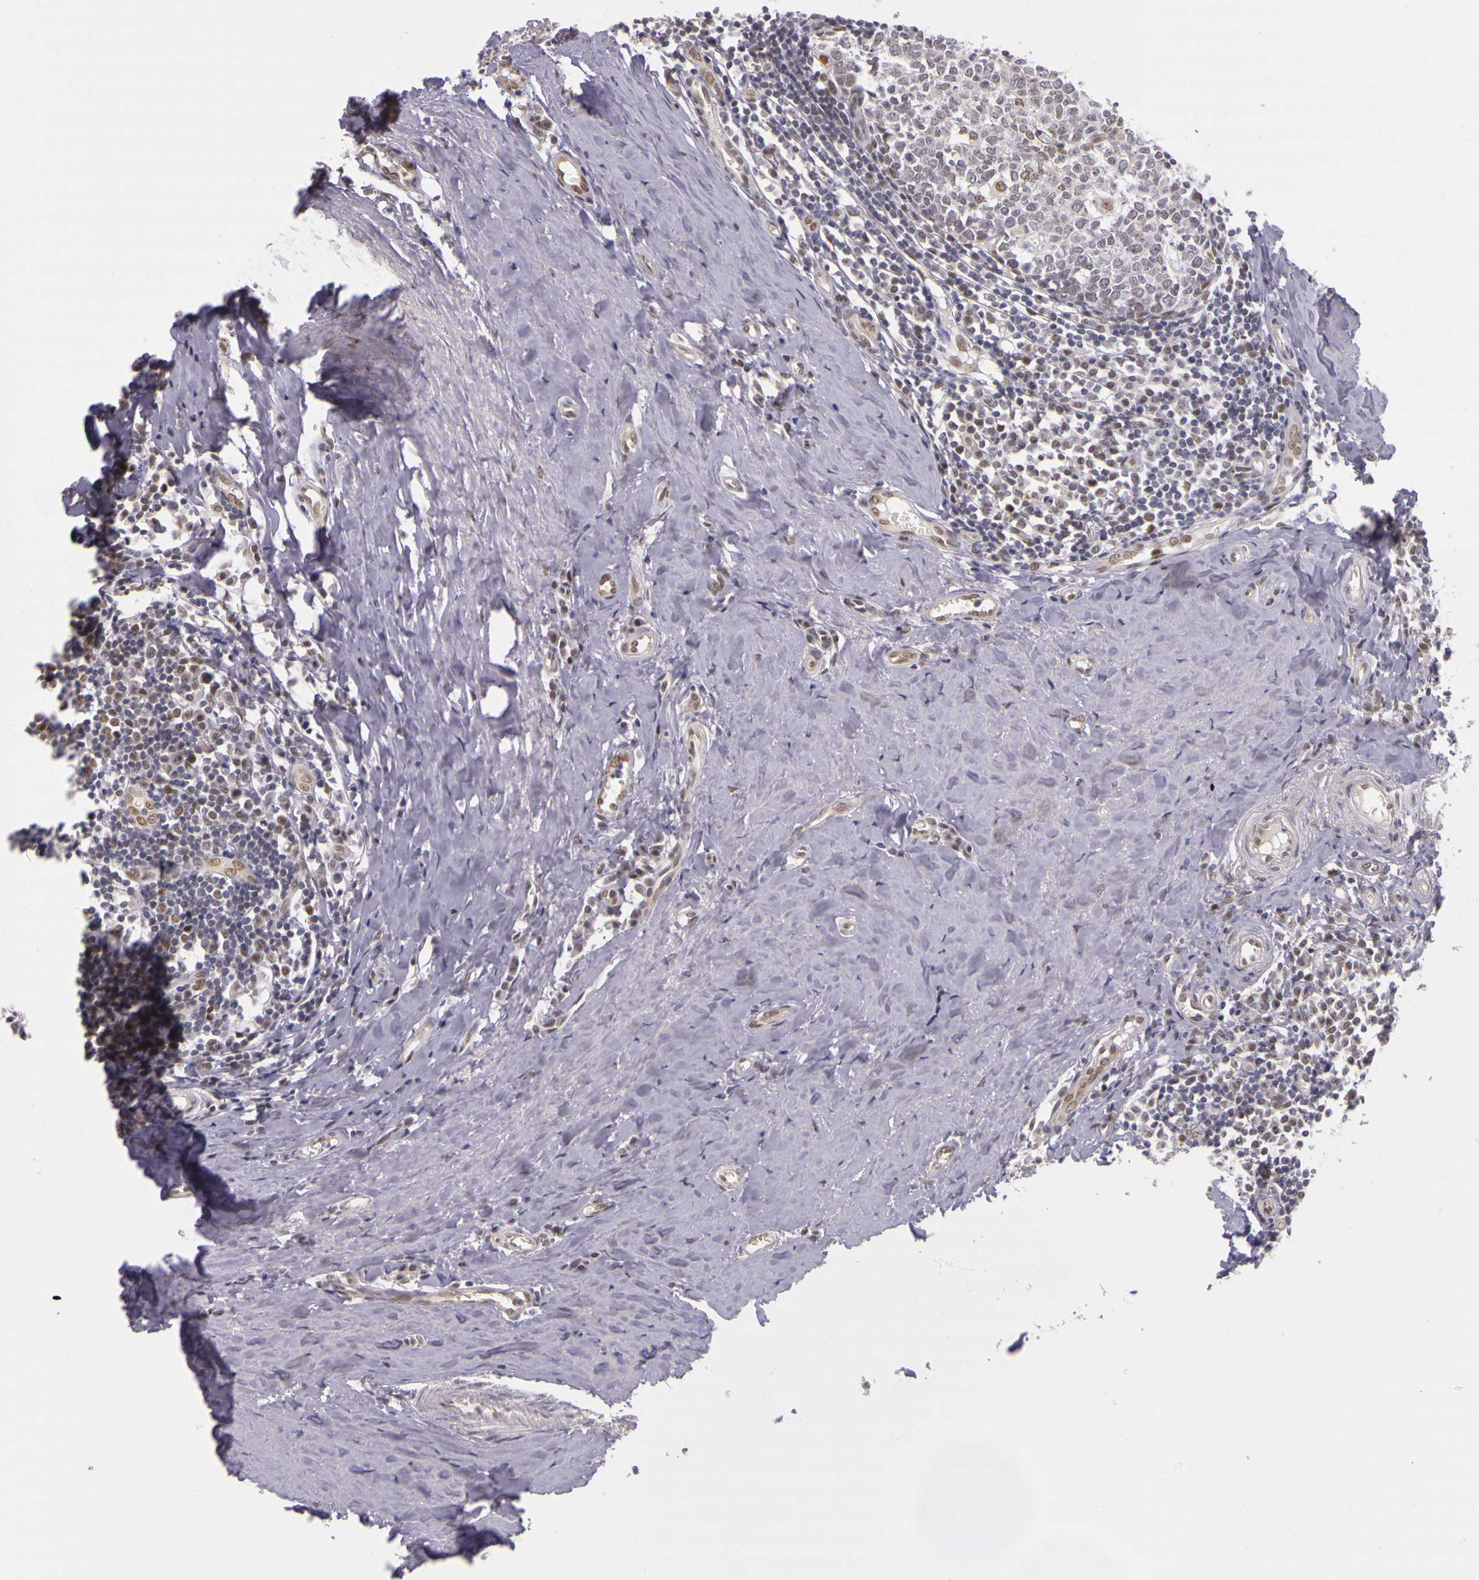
{"staining": {"intensity": "weak", "quantity": "25%-75%", "location": "nuclear"}, "tissue": "tonsil", "cell_type": "Germinal center cells", "image_type": "normal", "snomed": [{"axis": "morphology", "description": "Normal tissue, NOS"}, {"axis": "topography", "description": "Tonsil"}], "caption": "Protein staining exhibits weak nuclear expression in approximately 25%-75% of germinal center cells in unremarkable tonsil. Nuclei are stained in blue.", "gene": "WDR13", "patient": {"sex": "female", "age": 41}}